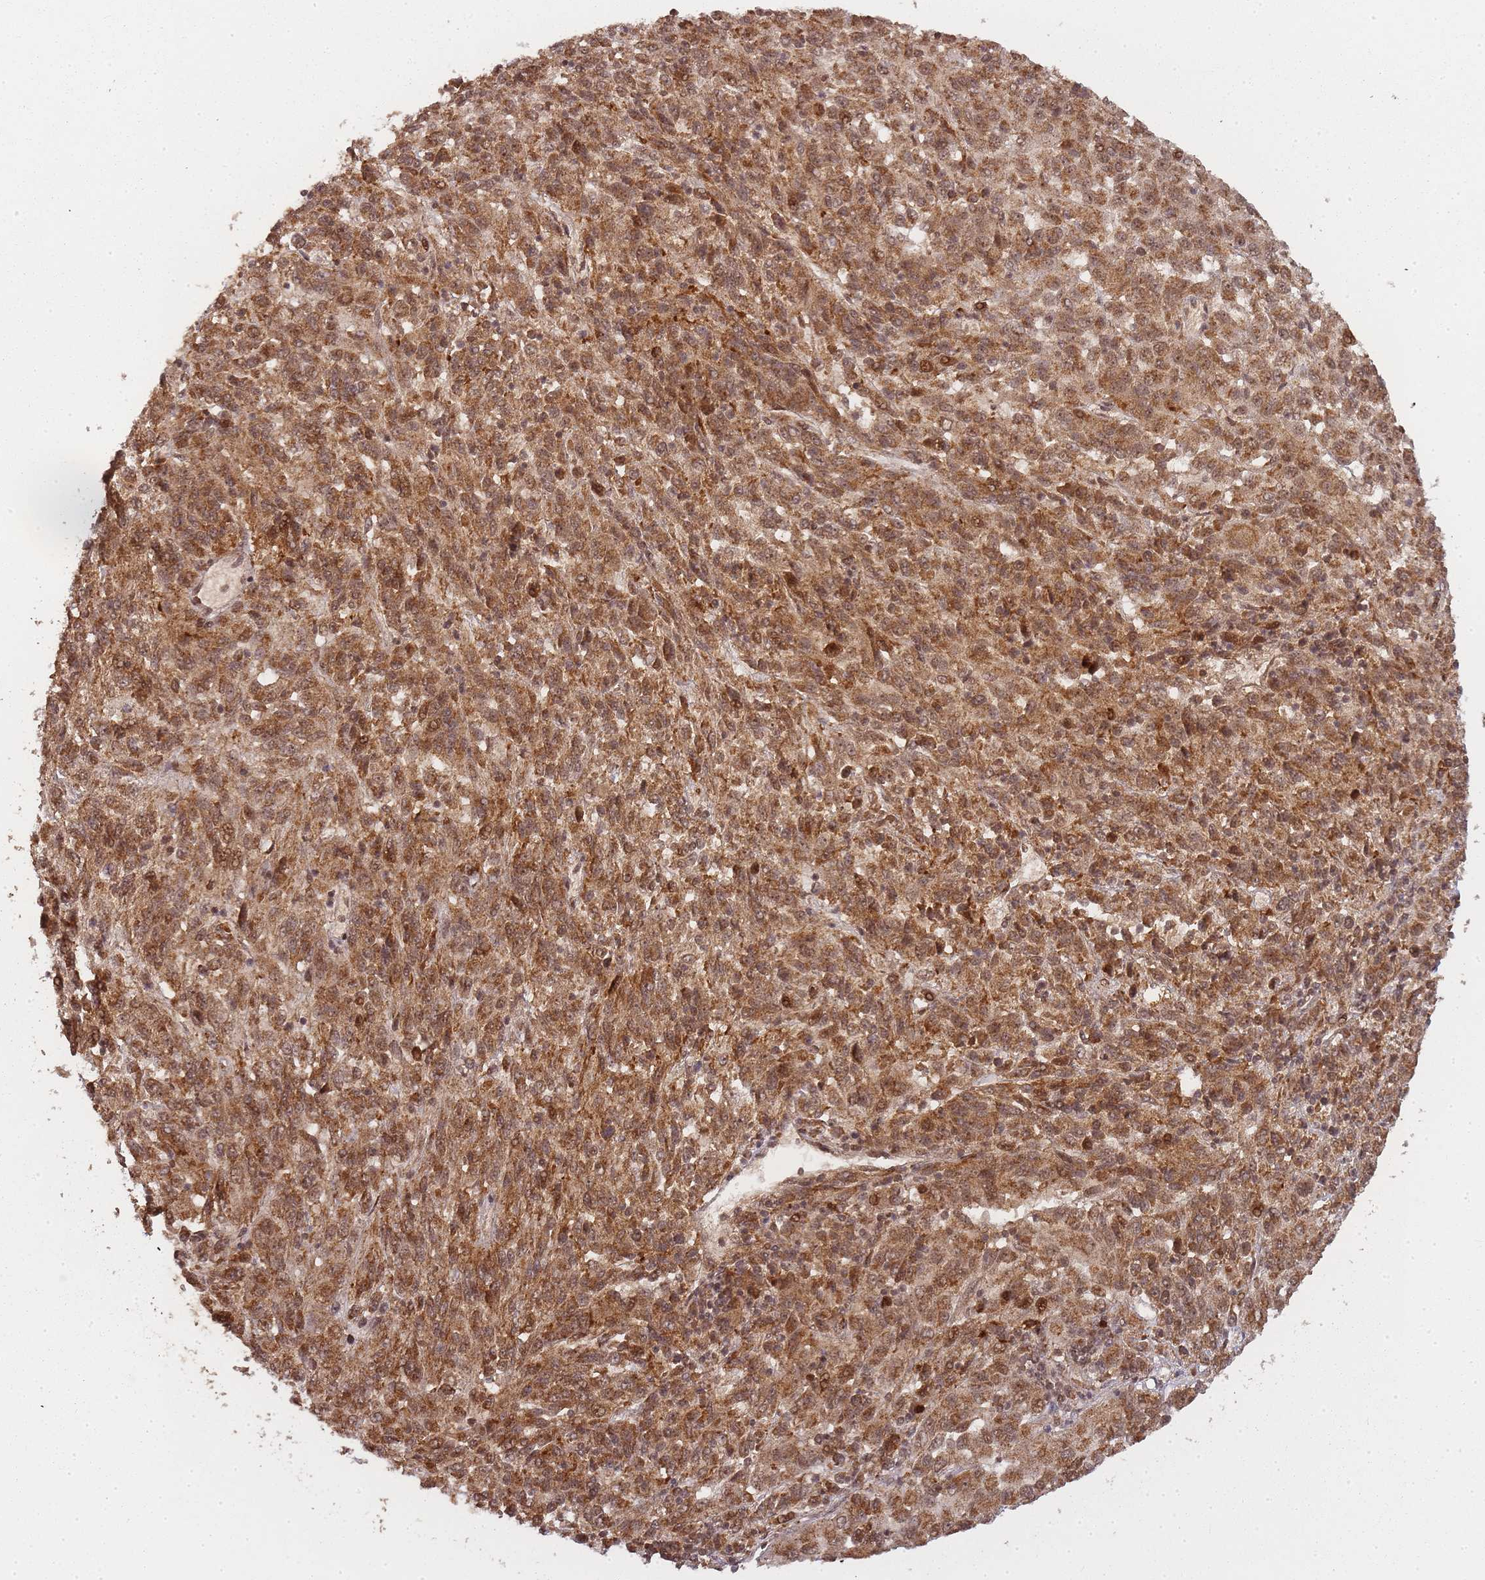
{"staining": {"intensity": "moderate", "quantity": ">75%", "location": "cytoplasmic/membranous,nuclear"}, "tissue": "melanoma", "cell_type": "Tumor cells", "image_type": "cancer", "snomed": [{"axis": "morphology", "description": "Malignant melanoma, Metastatic site"}, {"axis": "topography", "description": "Lung"}], "caption": "Immunohistochemical staining of human malignant melanoma (metastatic site) shows medium levels of moderate cytoplasmic/membranous and nuclear positivity in about >75% of tumor cells. (Stains: DAB (3,3'-diaminobenzidine) in brown, nuclei in blue, Microscopy: brightfield microscopy at high magnification).", "gene": "ZNF497", "patient": {"sex": "male", "age": 64}}